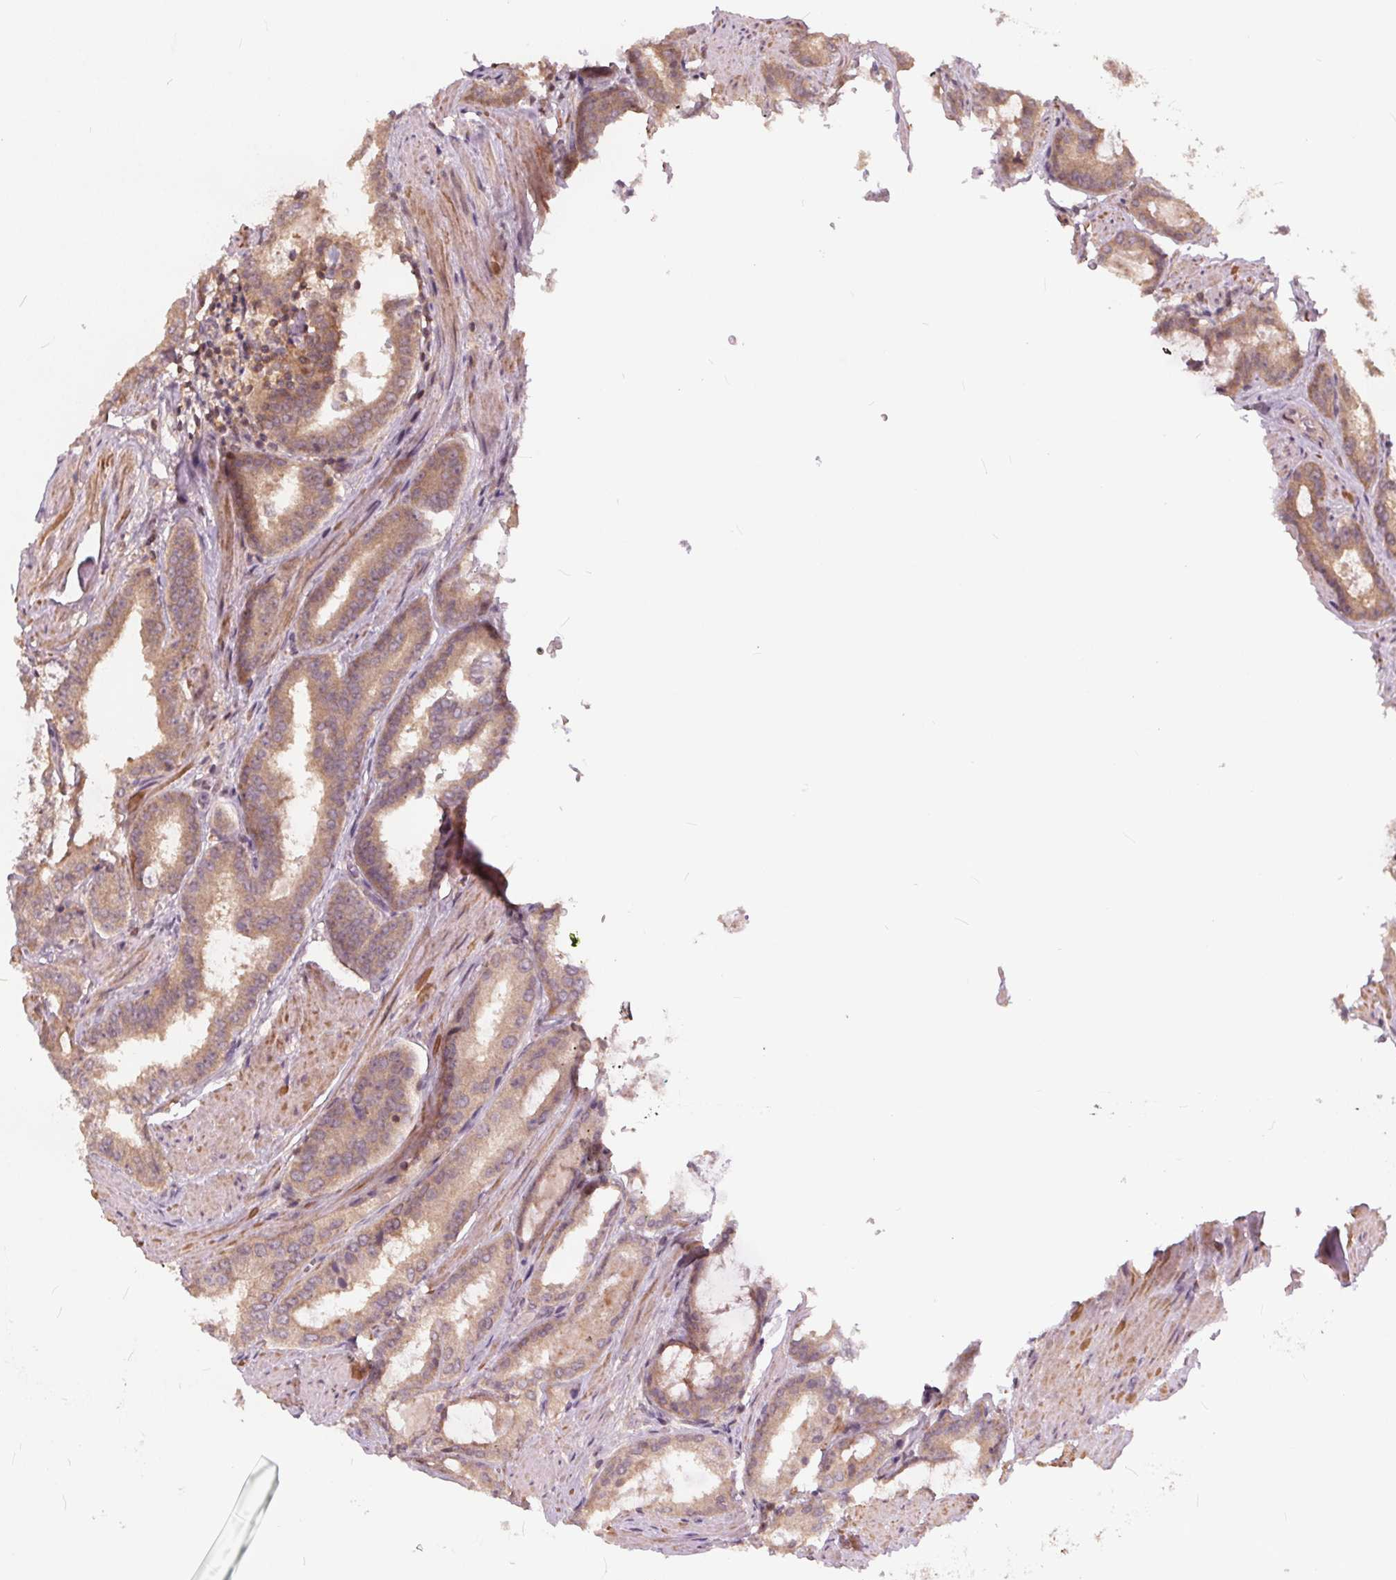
{"staining": {"intensity": "moderate", "quantity": "<25%", "location": "cytoplasmic/membranous"}, "tissue": "prostate cancer", "cell_type": "Tumor cells", "image_type": "cancer", "snomed": [{"axis": "morphology", "description": "Adenocarcinoma, High grade"}, {"axis": "topography", "description": "Prostate"}], "caption": "This photomicrograph reveals IHC staining of prostate cancer (high-grade adenocarcinoma), with low moderate cytoplasmic/membranous expression in approximately <25% of tumor cells.", "gene": "HIF1AN", "patient": {"sex": "male", "age": 63}}